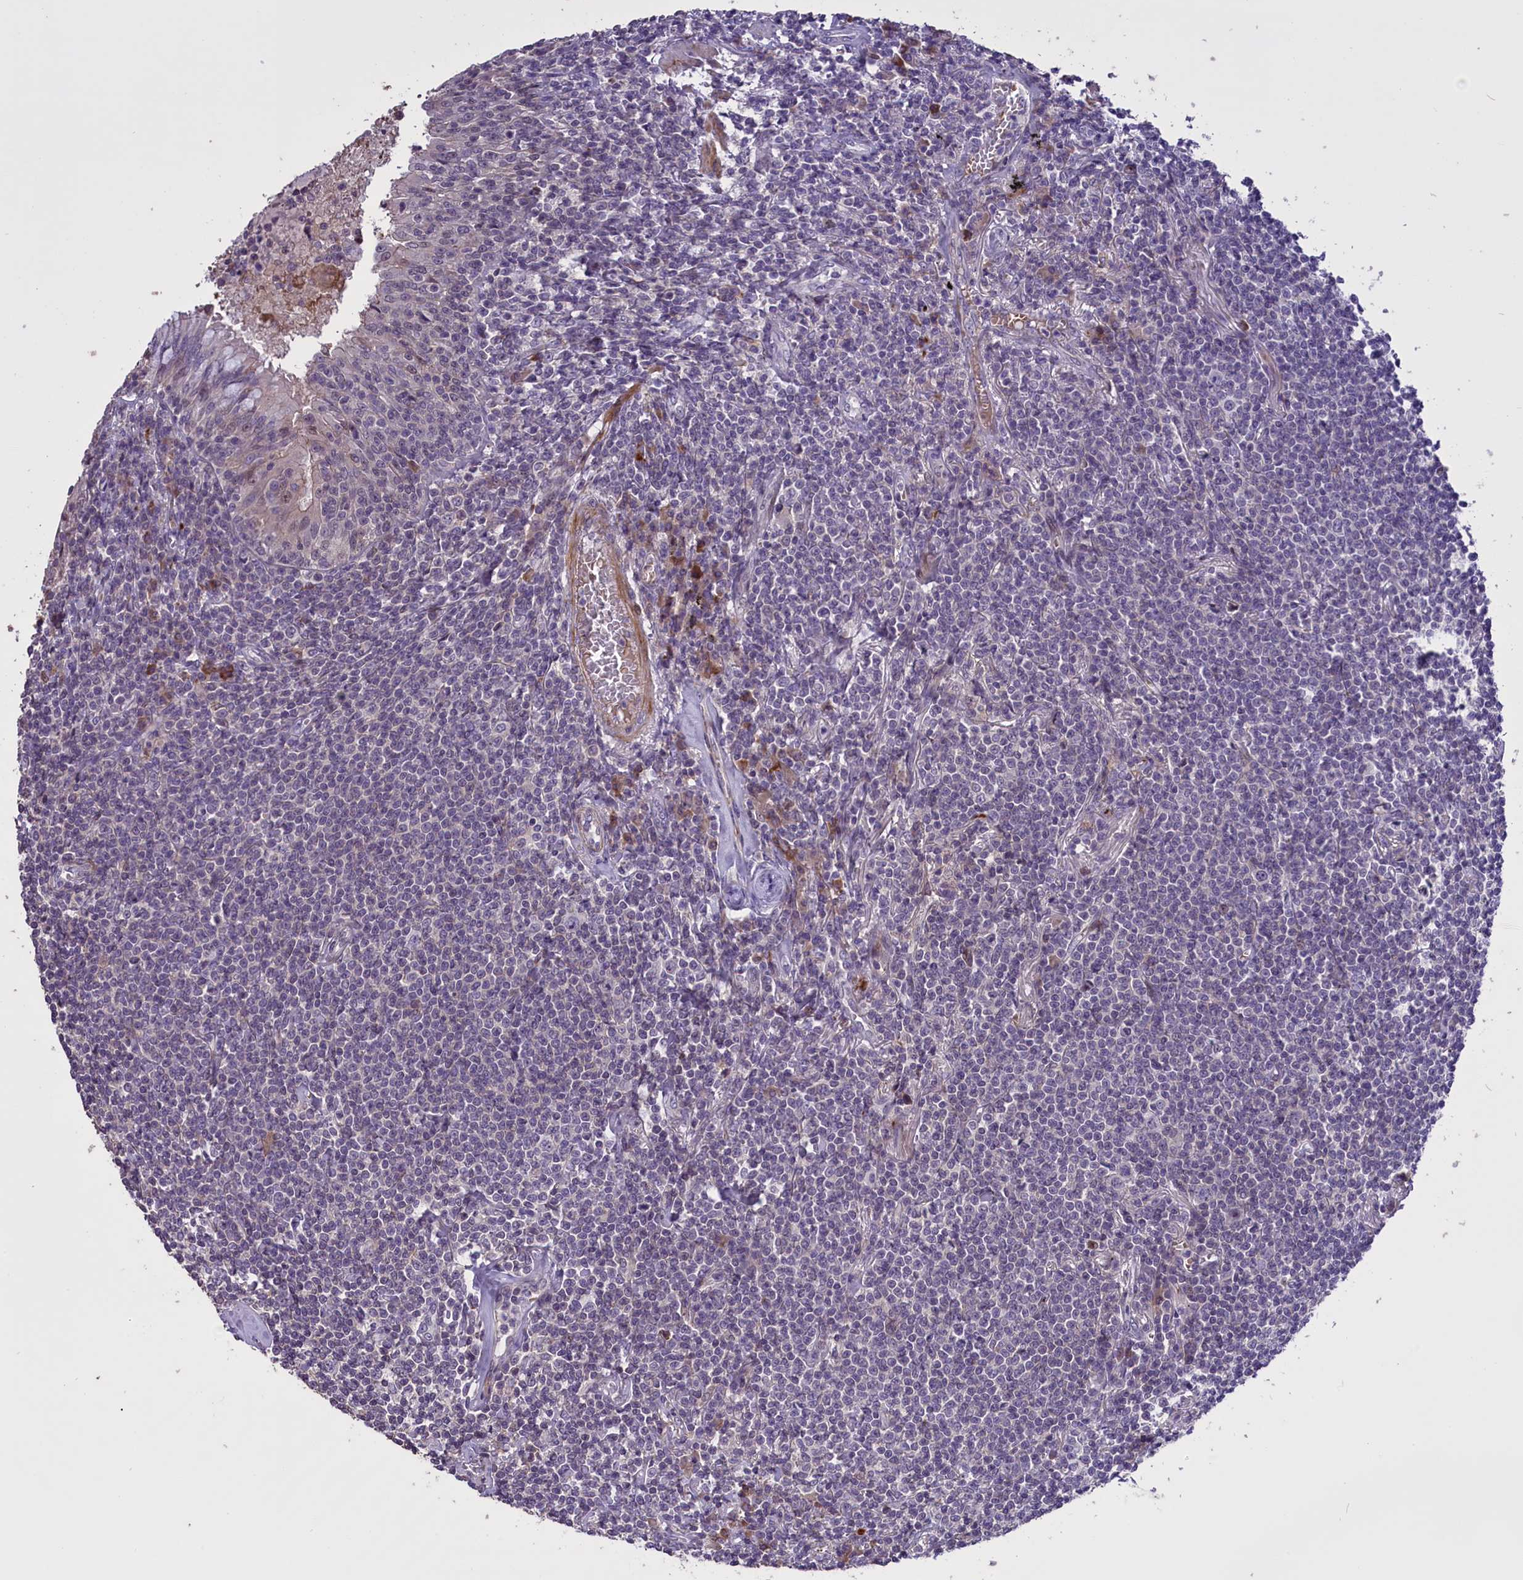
{"staining": {"intensity": "negative", "quantity": "none", "location": "none"}, "tissue": "lymphoma", "cell_type": "Tumor cells", "image_type": "cancer", "snomed": [{"axis": "morphology", "description": "Malignant lymphoma, non-Hodgkin's type, Low grade"}, {"axis": "topography", "description": "Lung"}], "caption": "IHC histopathology image of neoplastic tissue: malignant lymphoma, non-Hodgkin's type (low-grade) stained with DAB displays no significant protein staining in tumor cells.", "gene": "ENHO", "patient": {"sex": "female", "age": 71}}